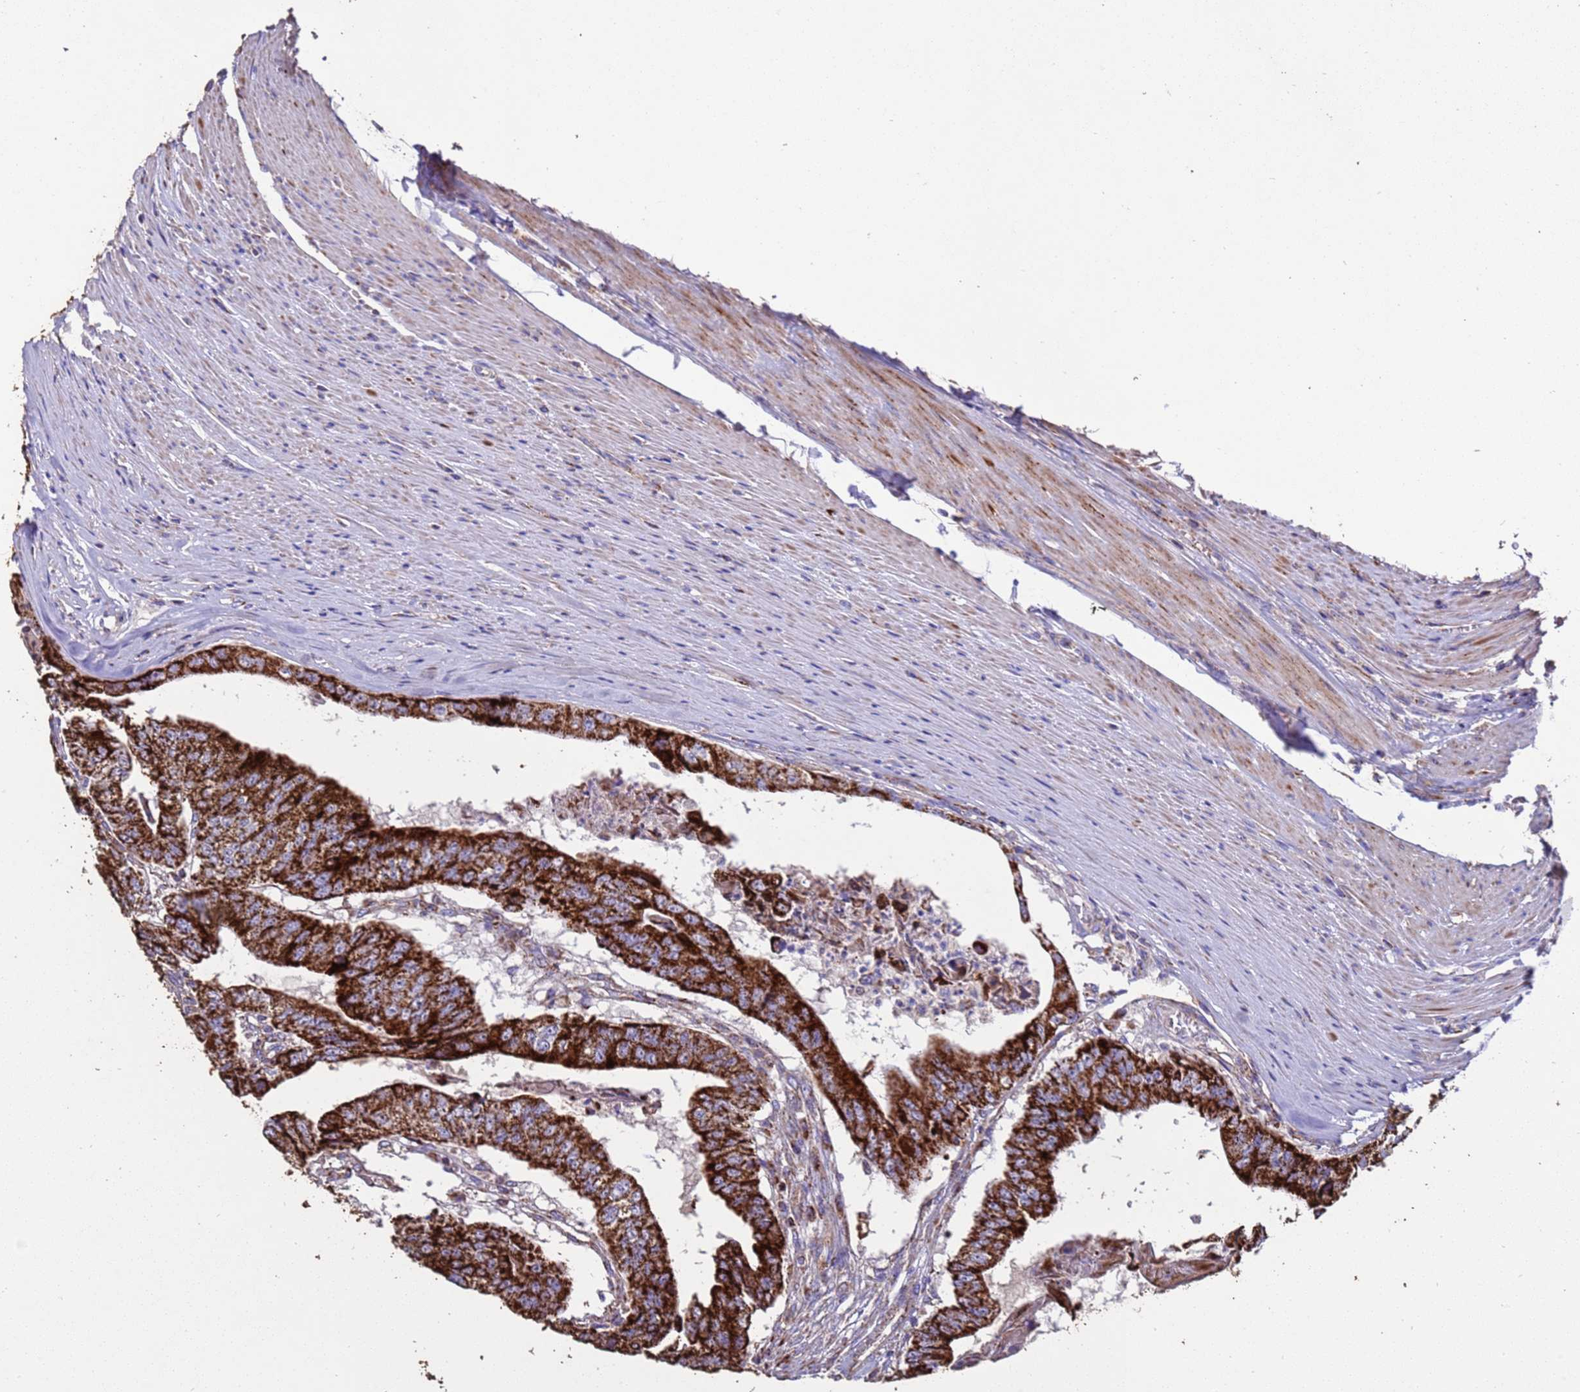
{"staining": {"intensity": "strong", "quantity": ">75%", "location": "cytoplasmic/membranous"}, "tissue": "colorectal cancer", "cell_type": "Tumor cells", "image_type": "cancer", "snomed": [{"axis": "morphology", "description": "Adenocarcinoma, NOS"}, {"axis": "topography", "description": "Colon"}], "caption": "Protein staining of adenocarcinoma (colorectal) tissue reveals strong cytoplasmic/membranous staining in approximately >75% of tumor cells.", "gene": "ZNFX1", "patient": {"sex": "female", "age": 67}}